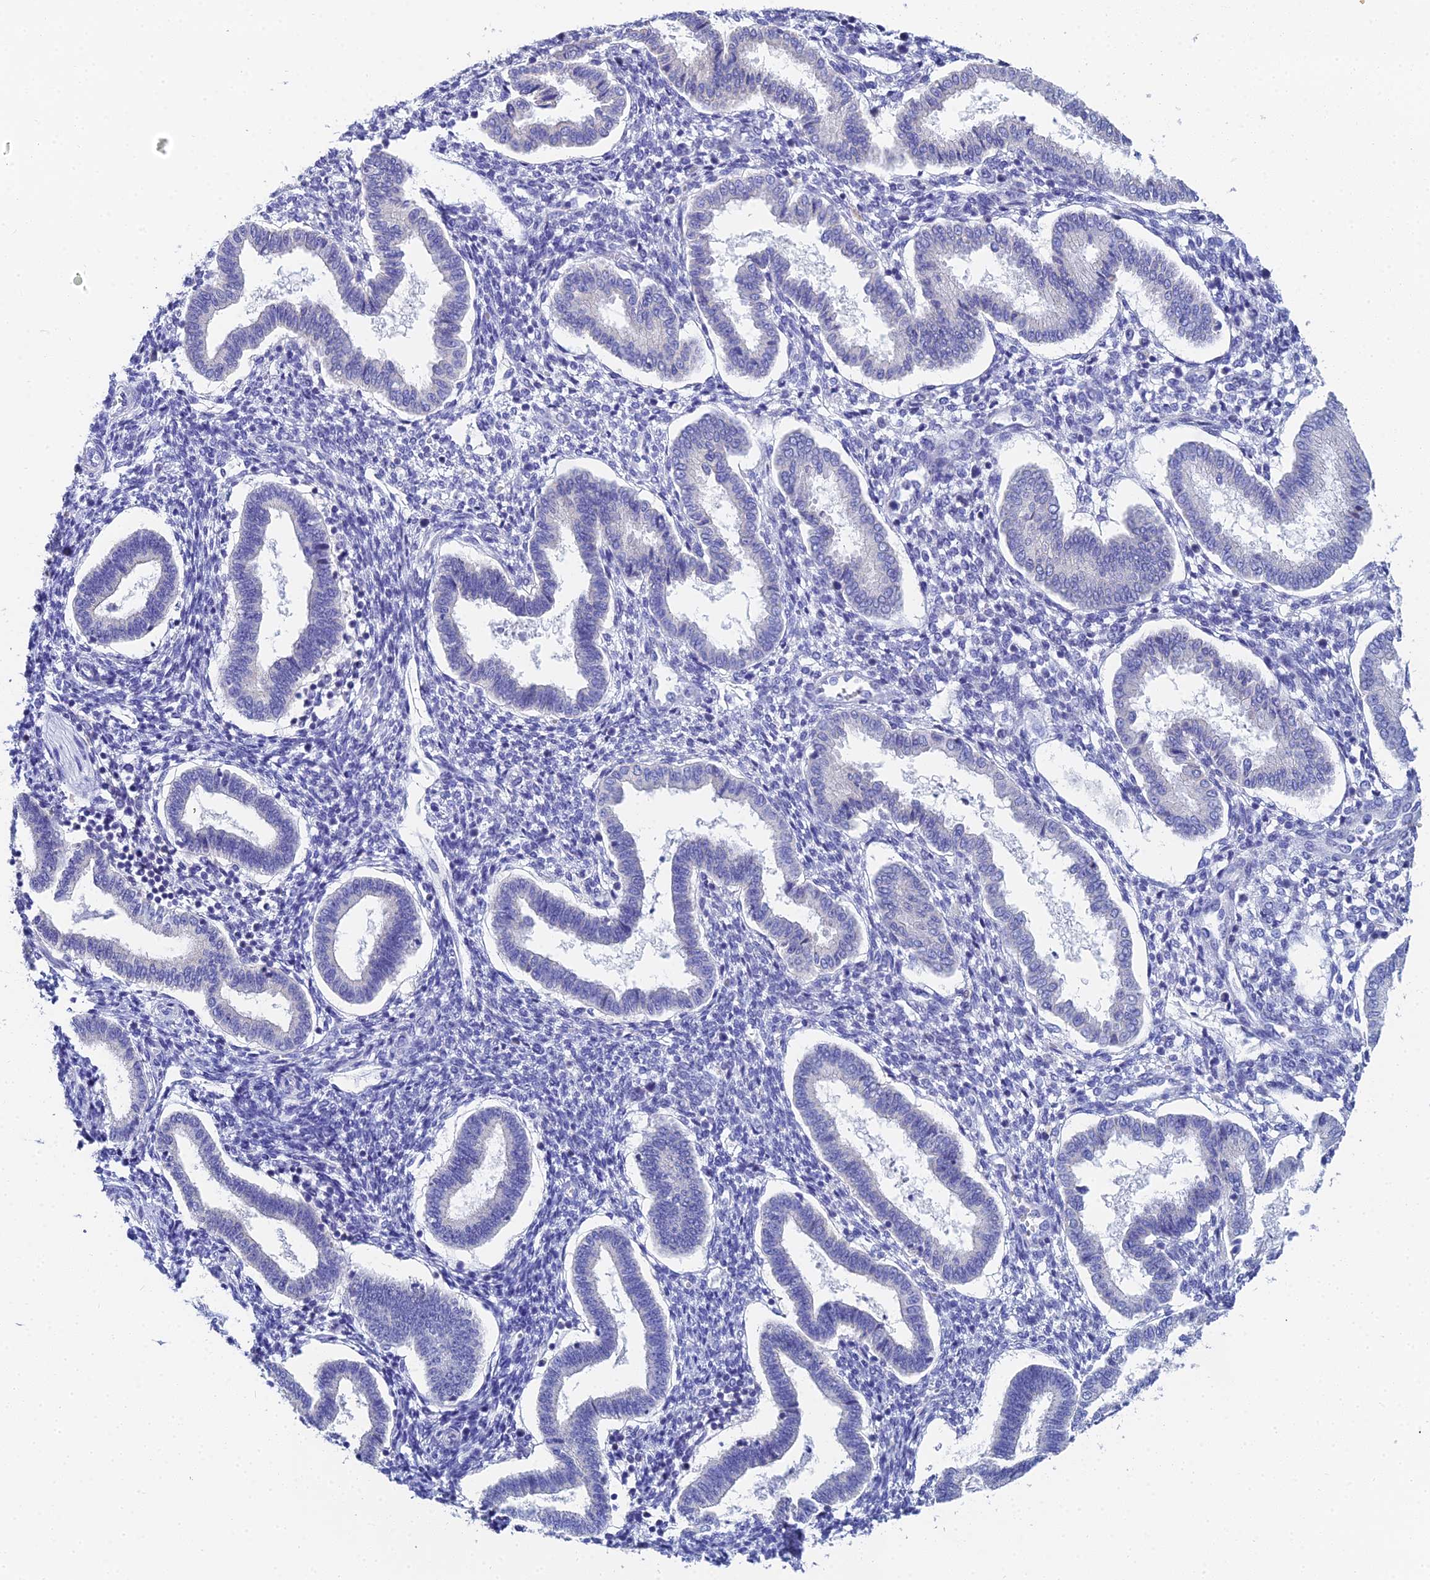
{"staining": {"intensity": "negative", "quantity": "none", "location": "none"}, "tissue": "endometrium", "cell_type": "Cells in endometrial stroma", "image_type": "normal", "snomed": [{"axis": "morphology", "description": "Normal tissue, NOS"}, {"axis": "topography", "description": "Endometrium"}], "caption": "Immunohistochemical staining of unremarkable human endometrium exhibits no significant staining in cells in endometrial stroma. The staining is performed using DAB brown chromogen with nuclei counter-stained in using hematoxylin.", "gene": "OCM2", "patient": {"sex": "female", "age": 24}}